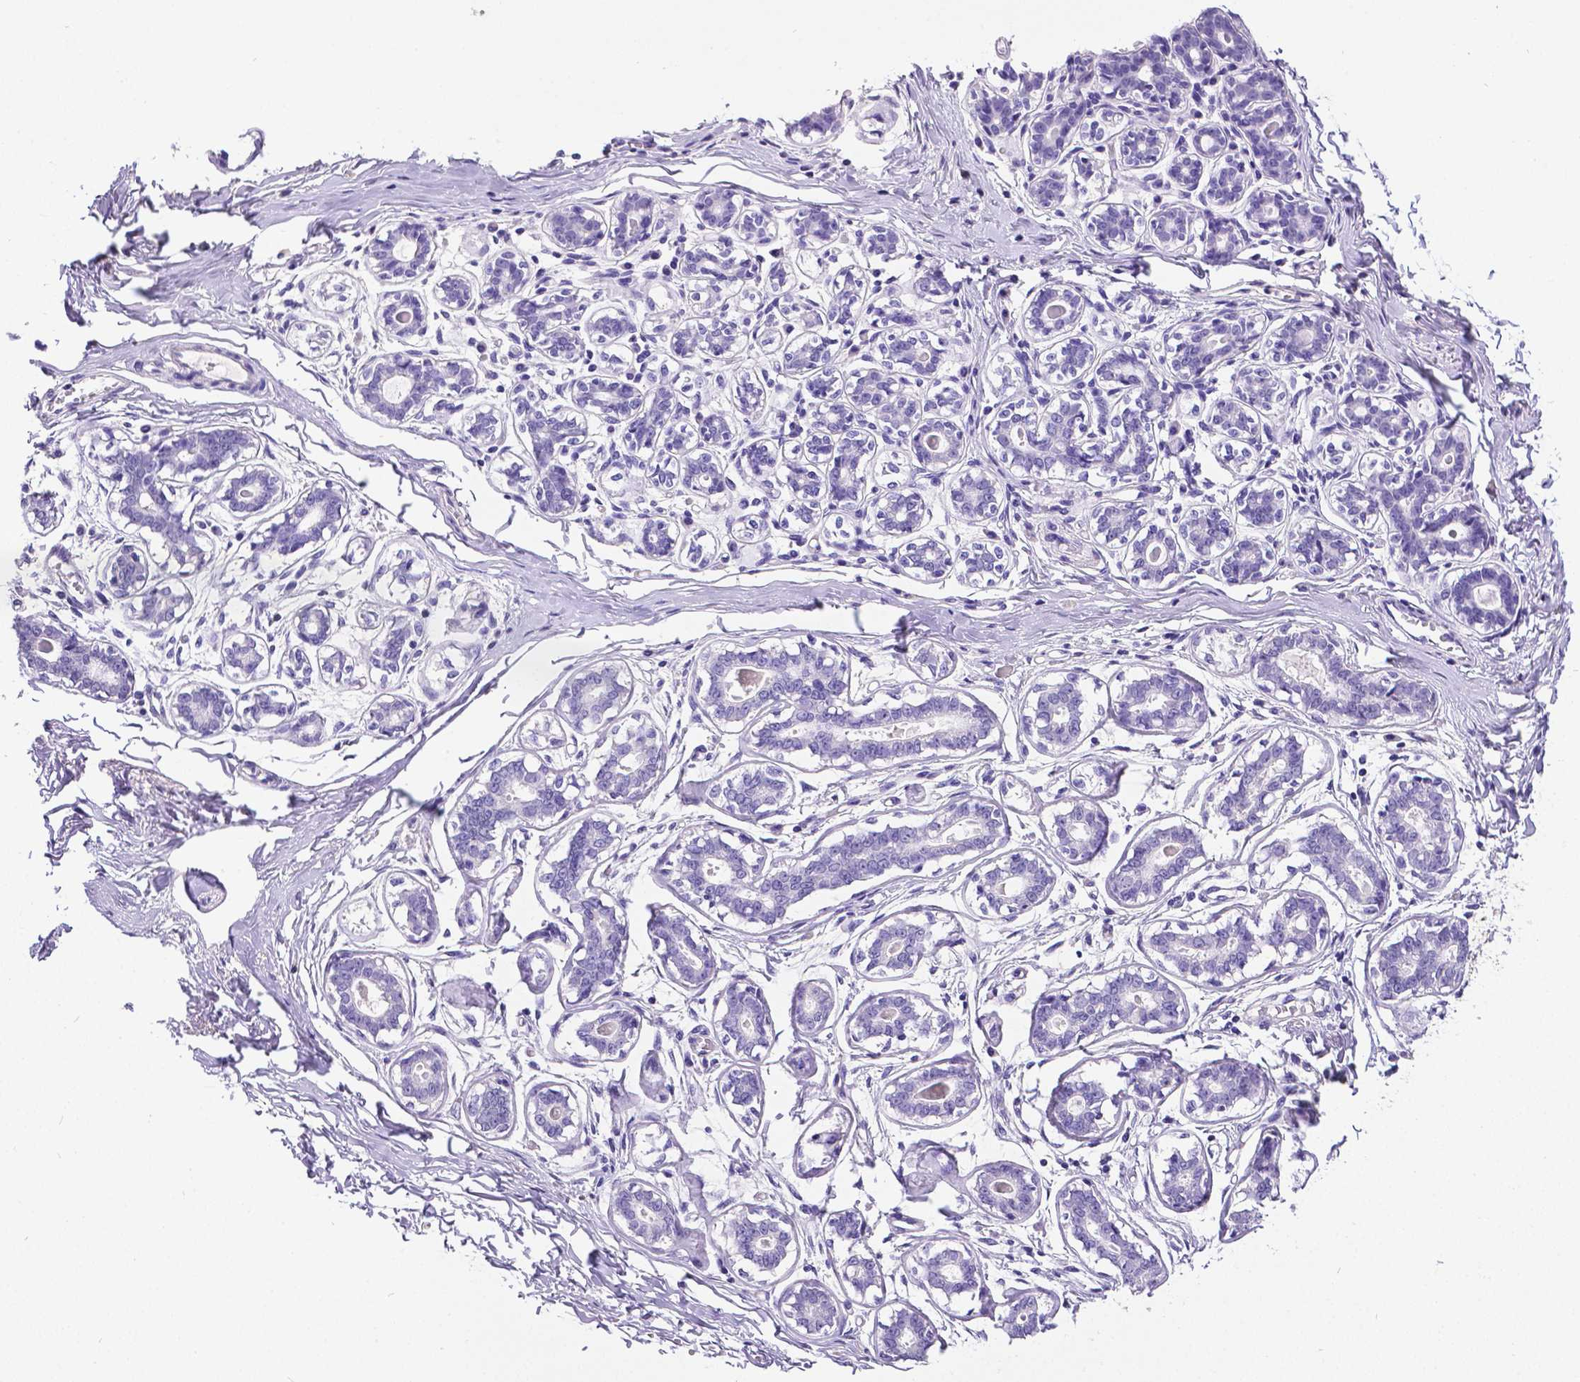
{"staining": {"intensity": "negative", "quantity": "none", "location": "none"}, "tissue": "breast", "cell_type": "Adipocytes", "image_type": "normal", "snomed": [{"axis": "morphology", "description": "Normal tissue, NOS"}, {"axis": "topography", "description": "Skin"}, {"axis": "topography", "description": "Breast"}], "caption": "DAB (3,3'-diaminobenzidine) immunohistochemical staining of benign breast reveals no significant expression in adipocytes.", "gene": "SATB2", "patient": {"sex": "female", "age": 43}}